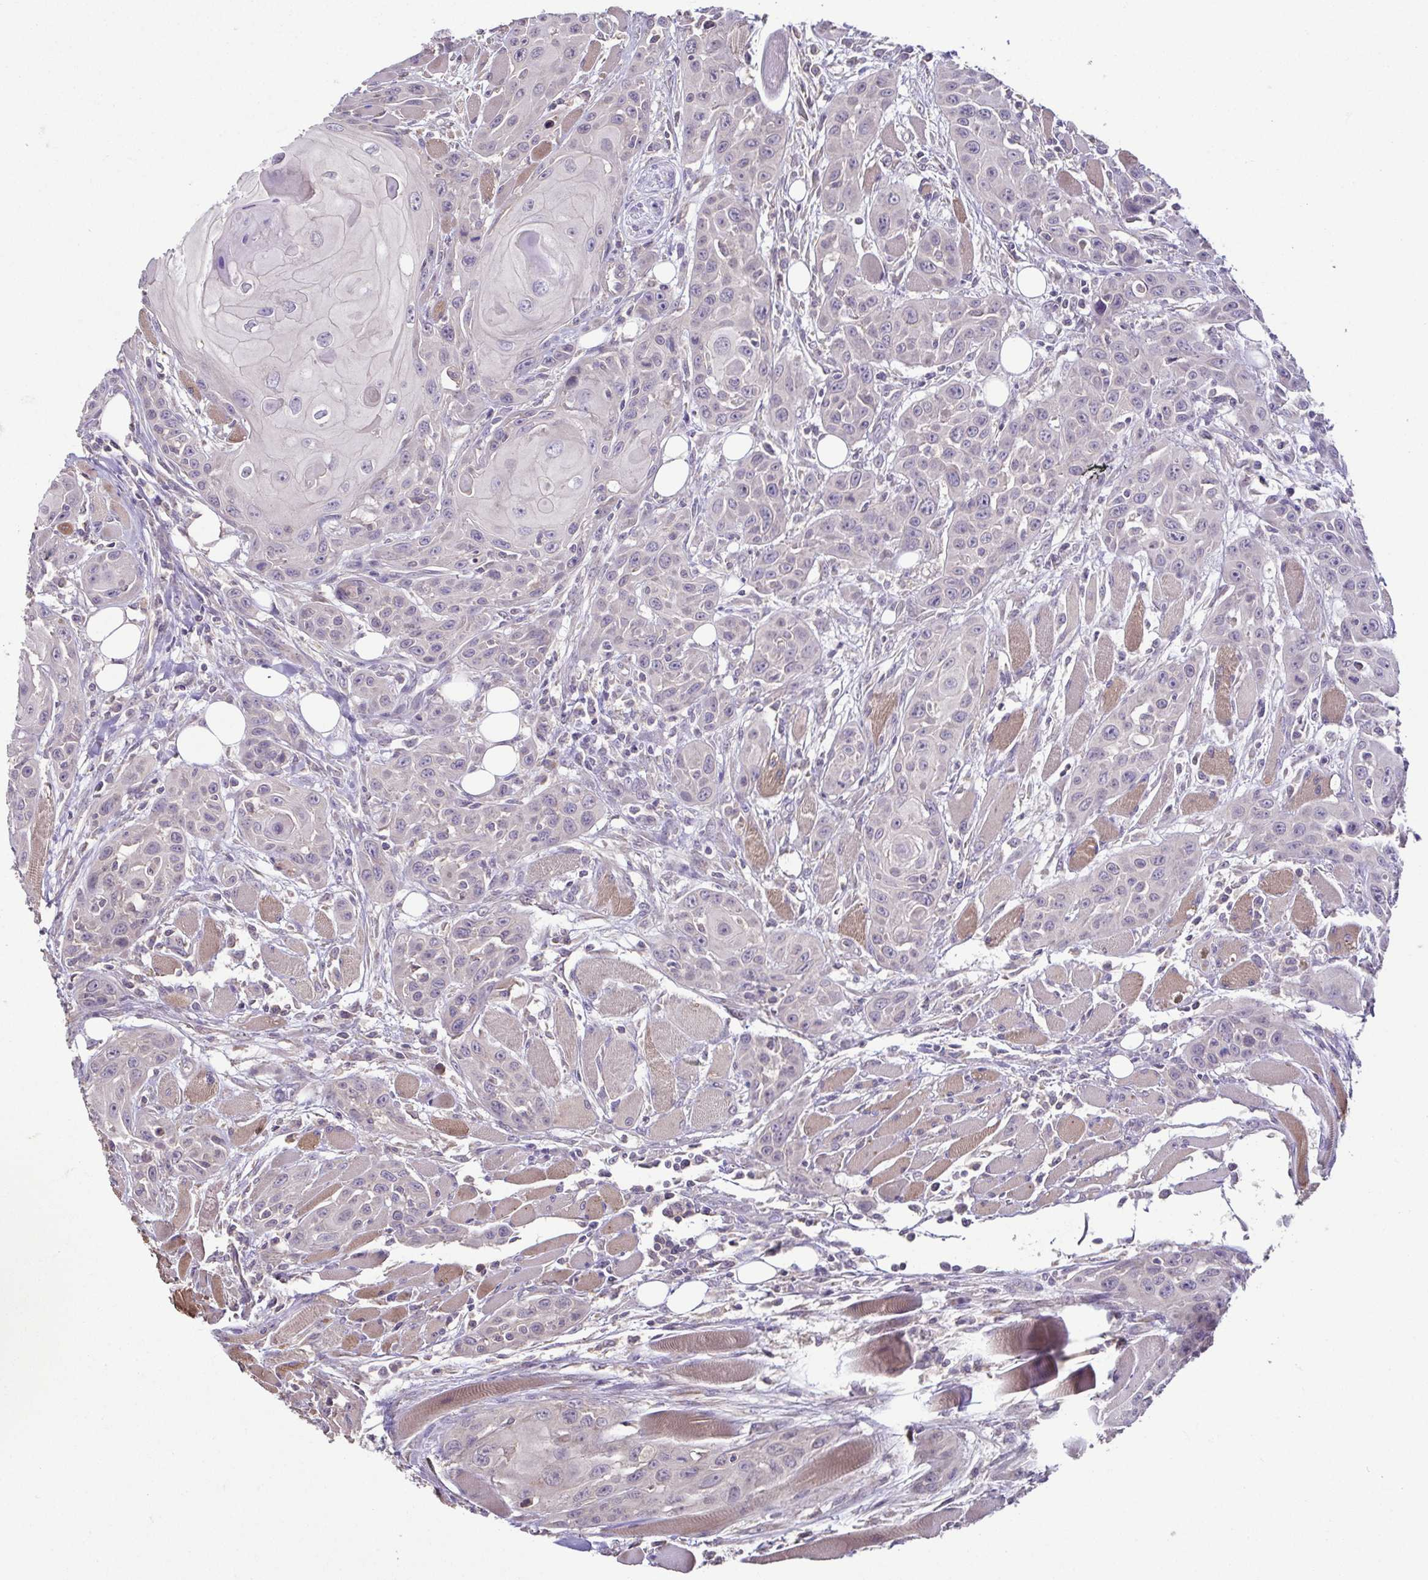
{"staining": {"intensity": "negative", "quantity": "none", "location": "none"}, "tissue": "head and neck cancer", "cell_type": "Tumor cells", "image_type": "cancer", "snomed": [{"axis": "morphology", "description": "Squamous cell carcinoma, NOS"}, {"axis": "topography", "description": "Head-Neck"}], "caption": "A micrograph of head and neck cancer stained for a protein demonstrates no brown staining in tumor cells.", "gene": "ACTRT2", "patient": {"sex": "female", "age": 80}}